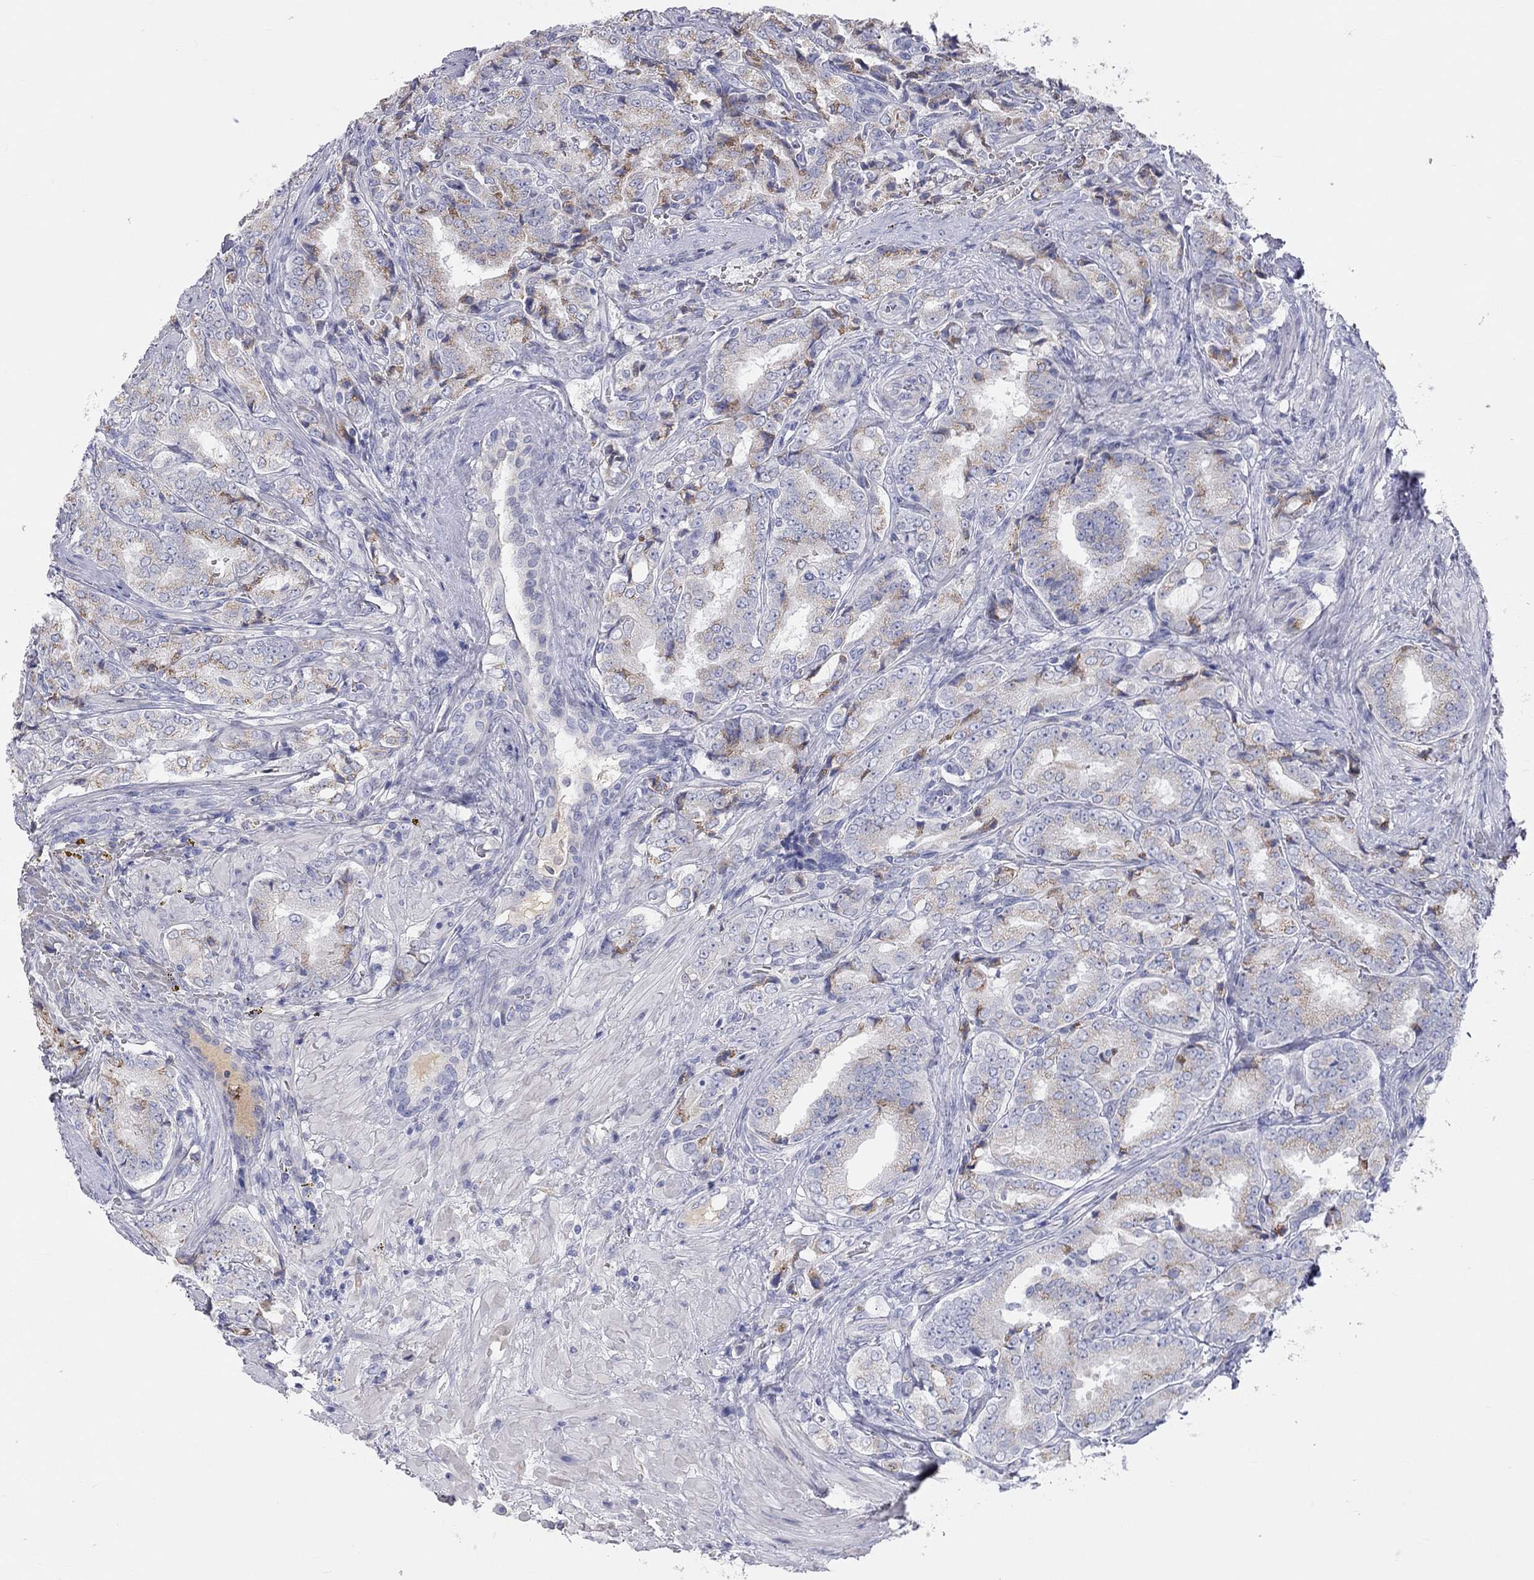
{"staining": {"intensity": "weak", "quantity": "<25%", "location": "cytoplasmic/membranous"}, "tissue": "prostate cancer", "cell_type": "Tumor cells", "image_type": "cancer", "snomed": [{"axis": "morphology", "description": "Adenocarcinoma, NOS"}, {"axis": "topography", "description": "Prostate"}], "caption": "IHC image of neoplastic tissue: human prostate adenocarcinoma stained with DAB (3,3'-diaminobenzidine) reveals no significant protein expression in tumor cells.", "gene": "ST7L", "patient": {"sex": "male", "age": 65}}